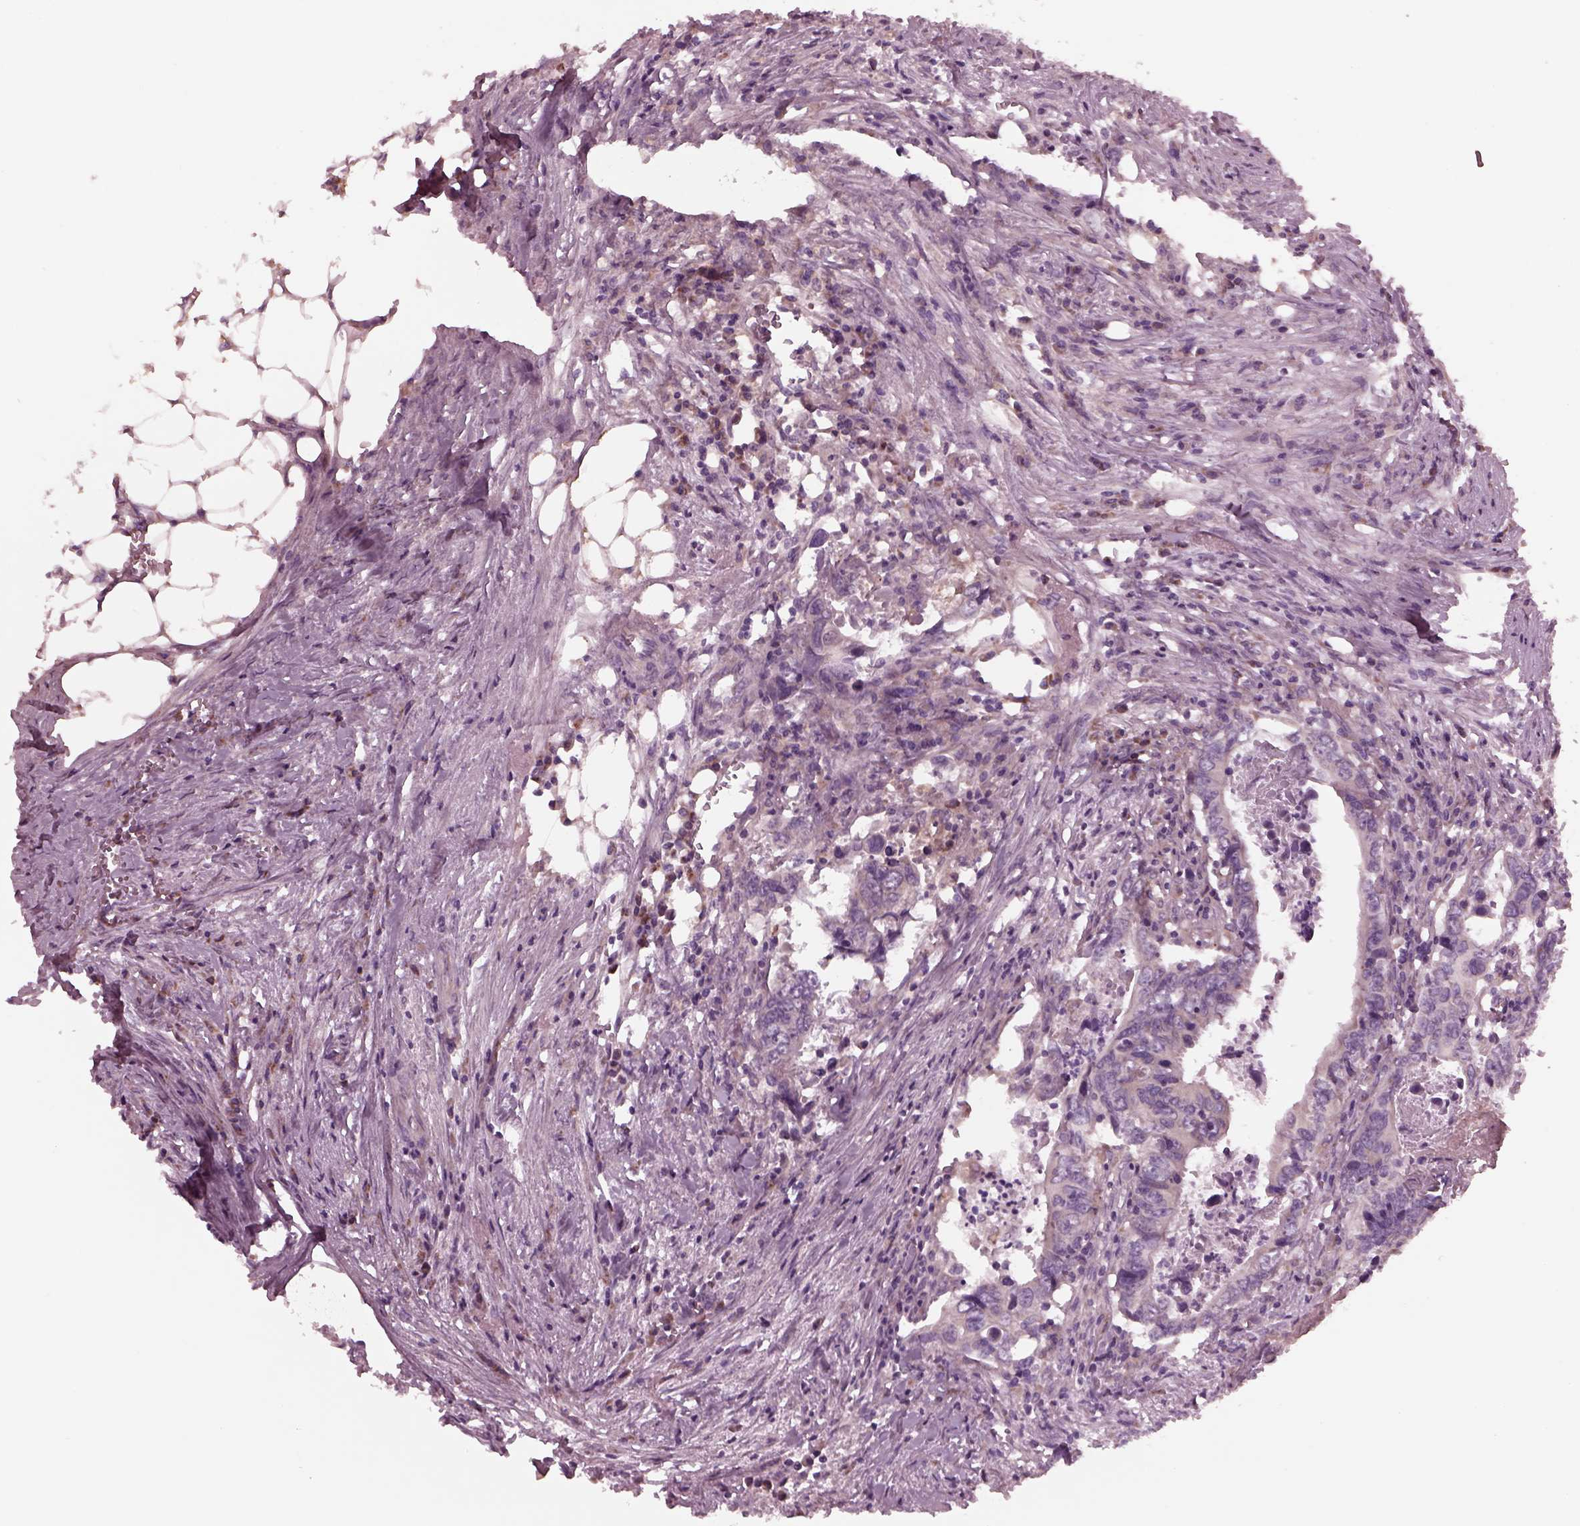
{"staining": {"intensity": "negative", "quantity": "none", "location": "none"}, "tissue": "colorectal cancer", "cell_type": "Tumor cells", "image_type": "cancer", "snomed": [{"axis": "morphology", "description": "Adenocarcinoma, NOS"}, {"axis": "topography", "description": "Colon"}], "caption": "Tumor cells show no significant positivity in adenocarcinoma (colorectal).", "gene": "AP4M1", "patient": {"sex": "female", "age": 82}}